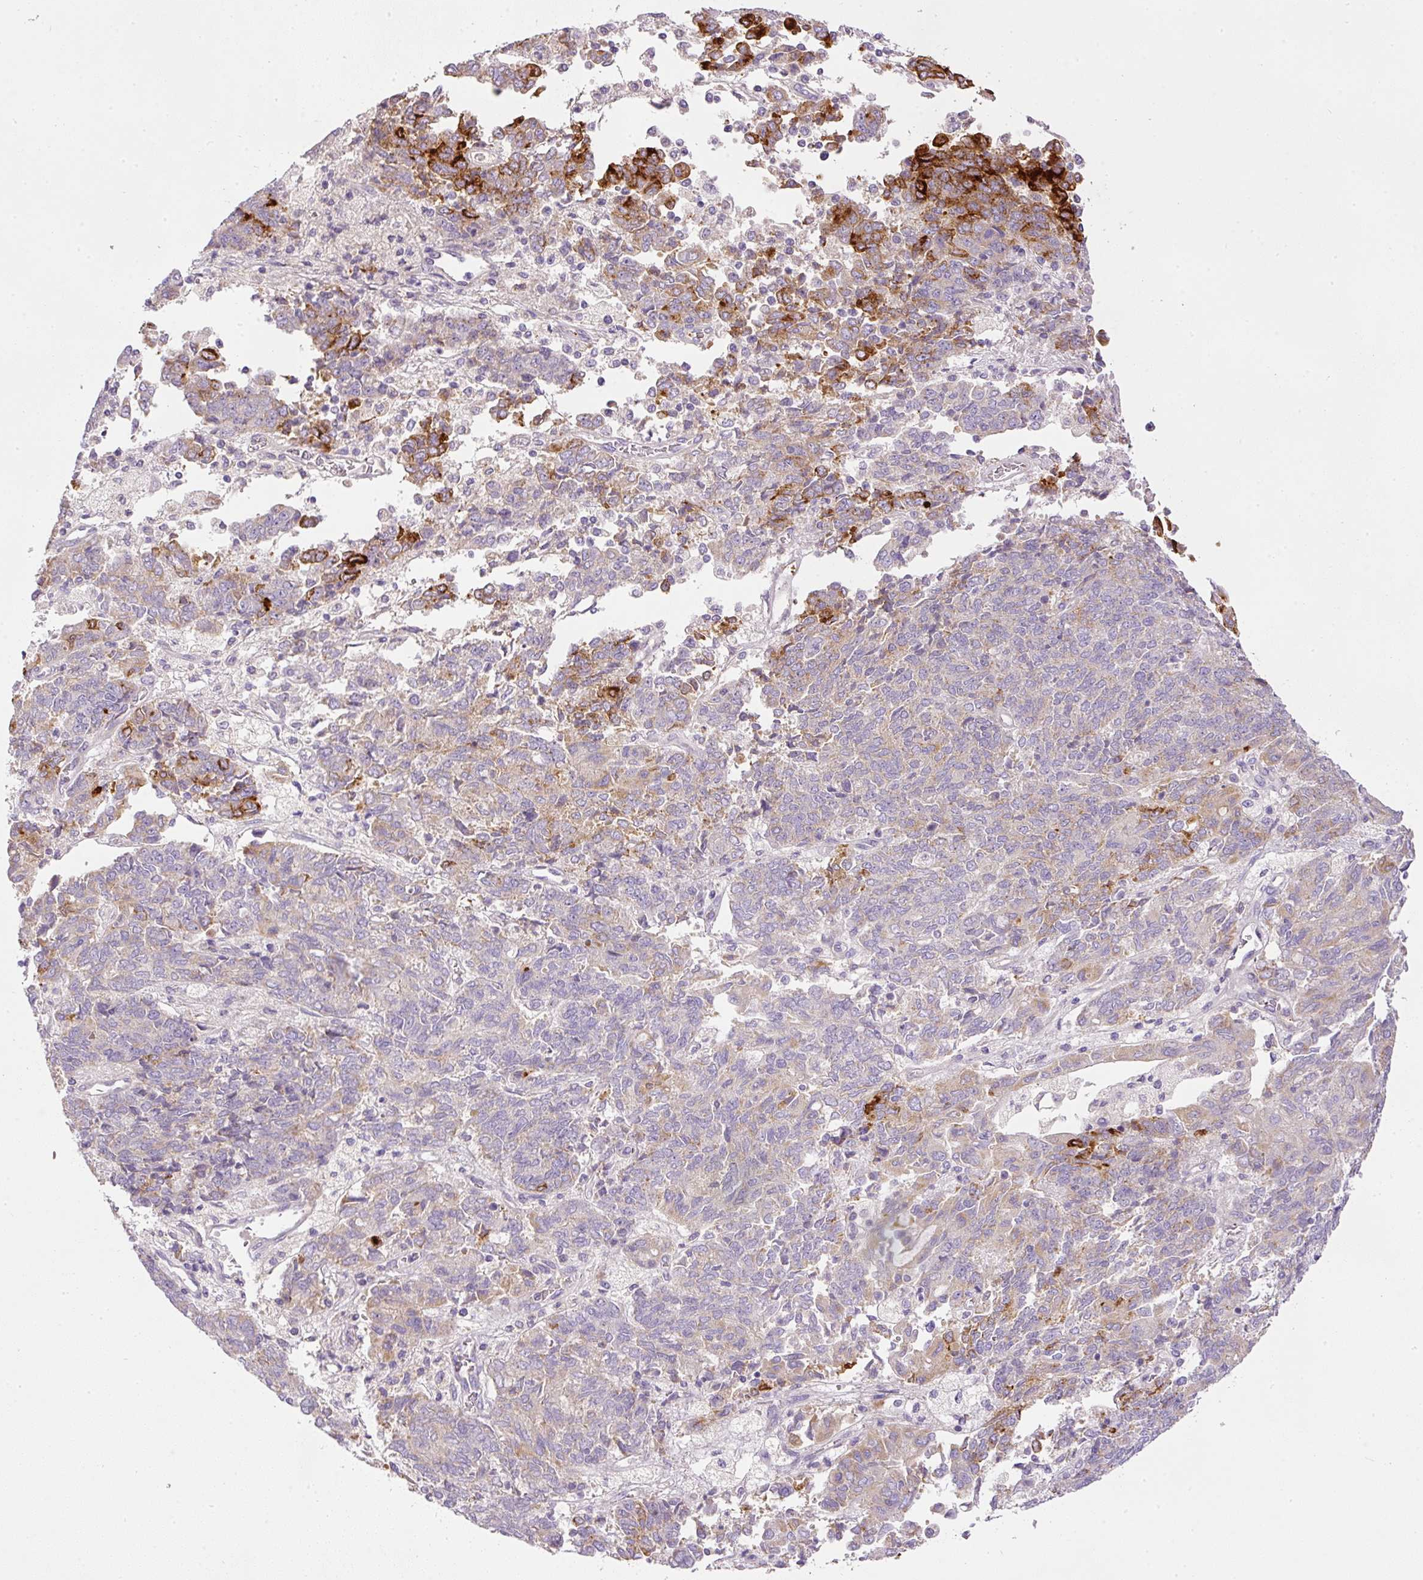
{"staining": {"intensity": "strong", "quantity": "<25%", "location": "cytoplasmic/membranous"}, "tissue": "endometrial cancer", "cell_type": "Tumor cells", "image_type": "cancer", "snomed": [{"axis": "morphology", "description": "Adenocarcinoma, NOS"}, {"axis": "topography", "description": "Endometrium"}], "caption": "Immunohistochemistry micrograph of neoplastic tissue: adenocarcinoma (endometrial) stained using immunohistochemistry (IHC) shows medium levels of strong protein expression localized specifically in the cytoplasmic/membranous of tumor cells, appearing as a cytoplasmic/membranous brown color.", "gene": "KPNA5", "patient": {"sex": "female", "age": 80}}